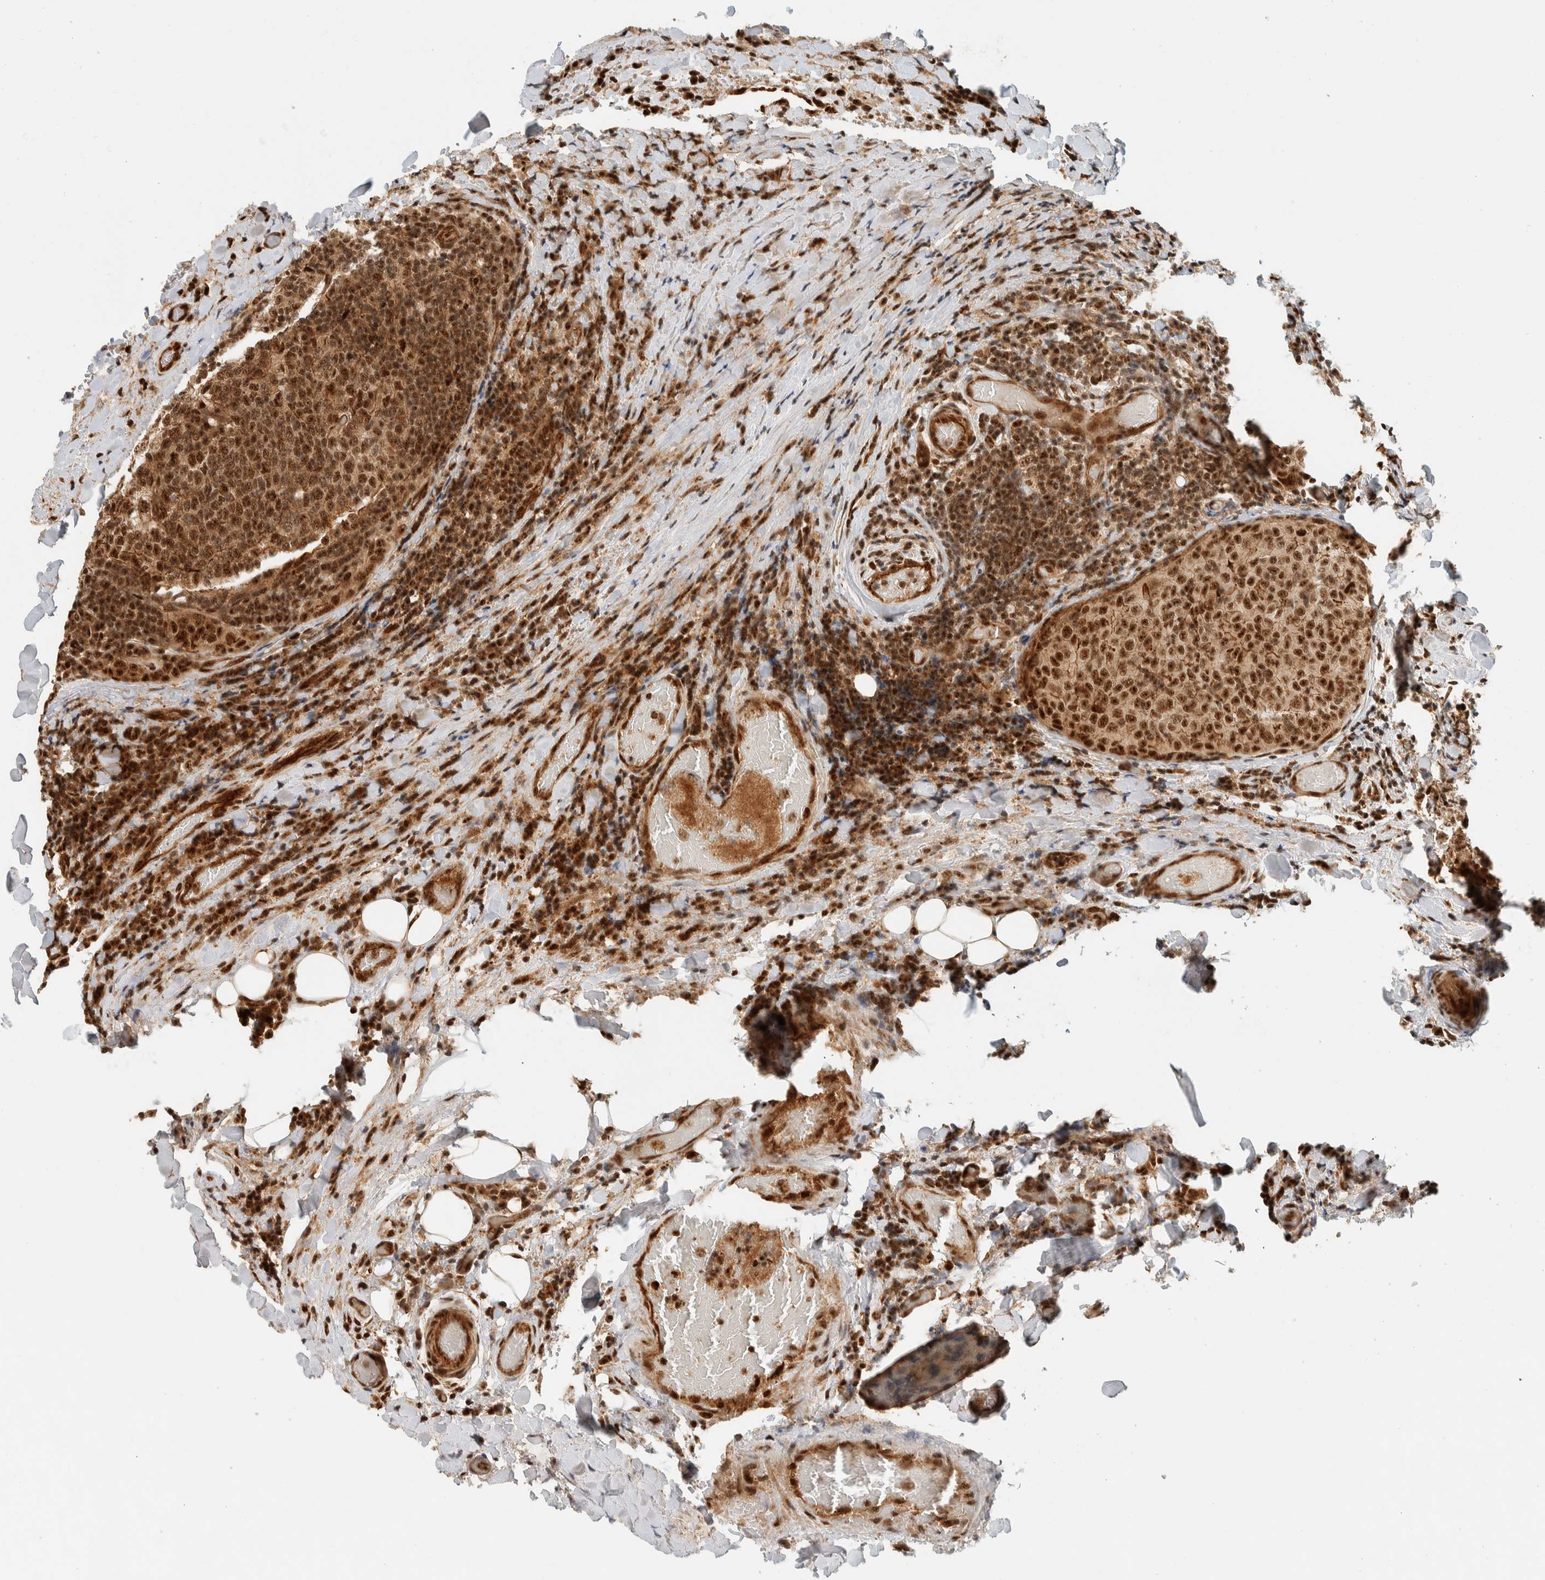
{"staining": {"intensity": "strong", "quantity": ">75%", "location": "nuclear"}, "tissue": "thyroid cancer", "cell_type": "Tumor cells", "image_type": "cancer", "snomed": [{"axis": "morphology", "description": "Normal tissue, NOS"}, {"axis": "morphology", "description": "Papillary adenocarcinoma, NOS"}, {"axis": "topography", "description": "Thyroid gland"}], "caption": "There is high levels of strong nuclear staining in tumor cells of thyroid cancer, as demonstrated by immunohistochemical staining (brown color).", "gene": "SIK1", "patient": {"sex": "female", "age": 30}}